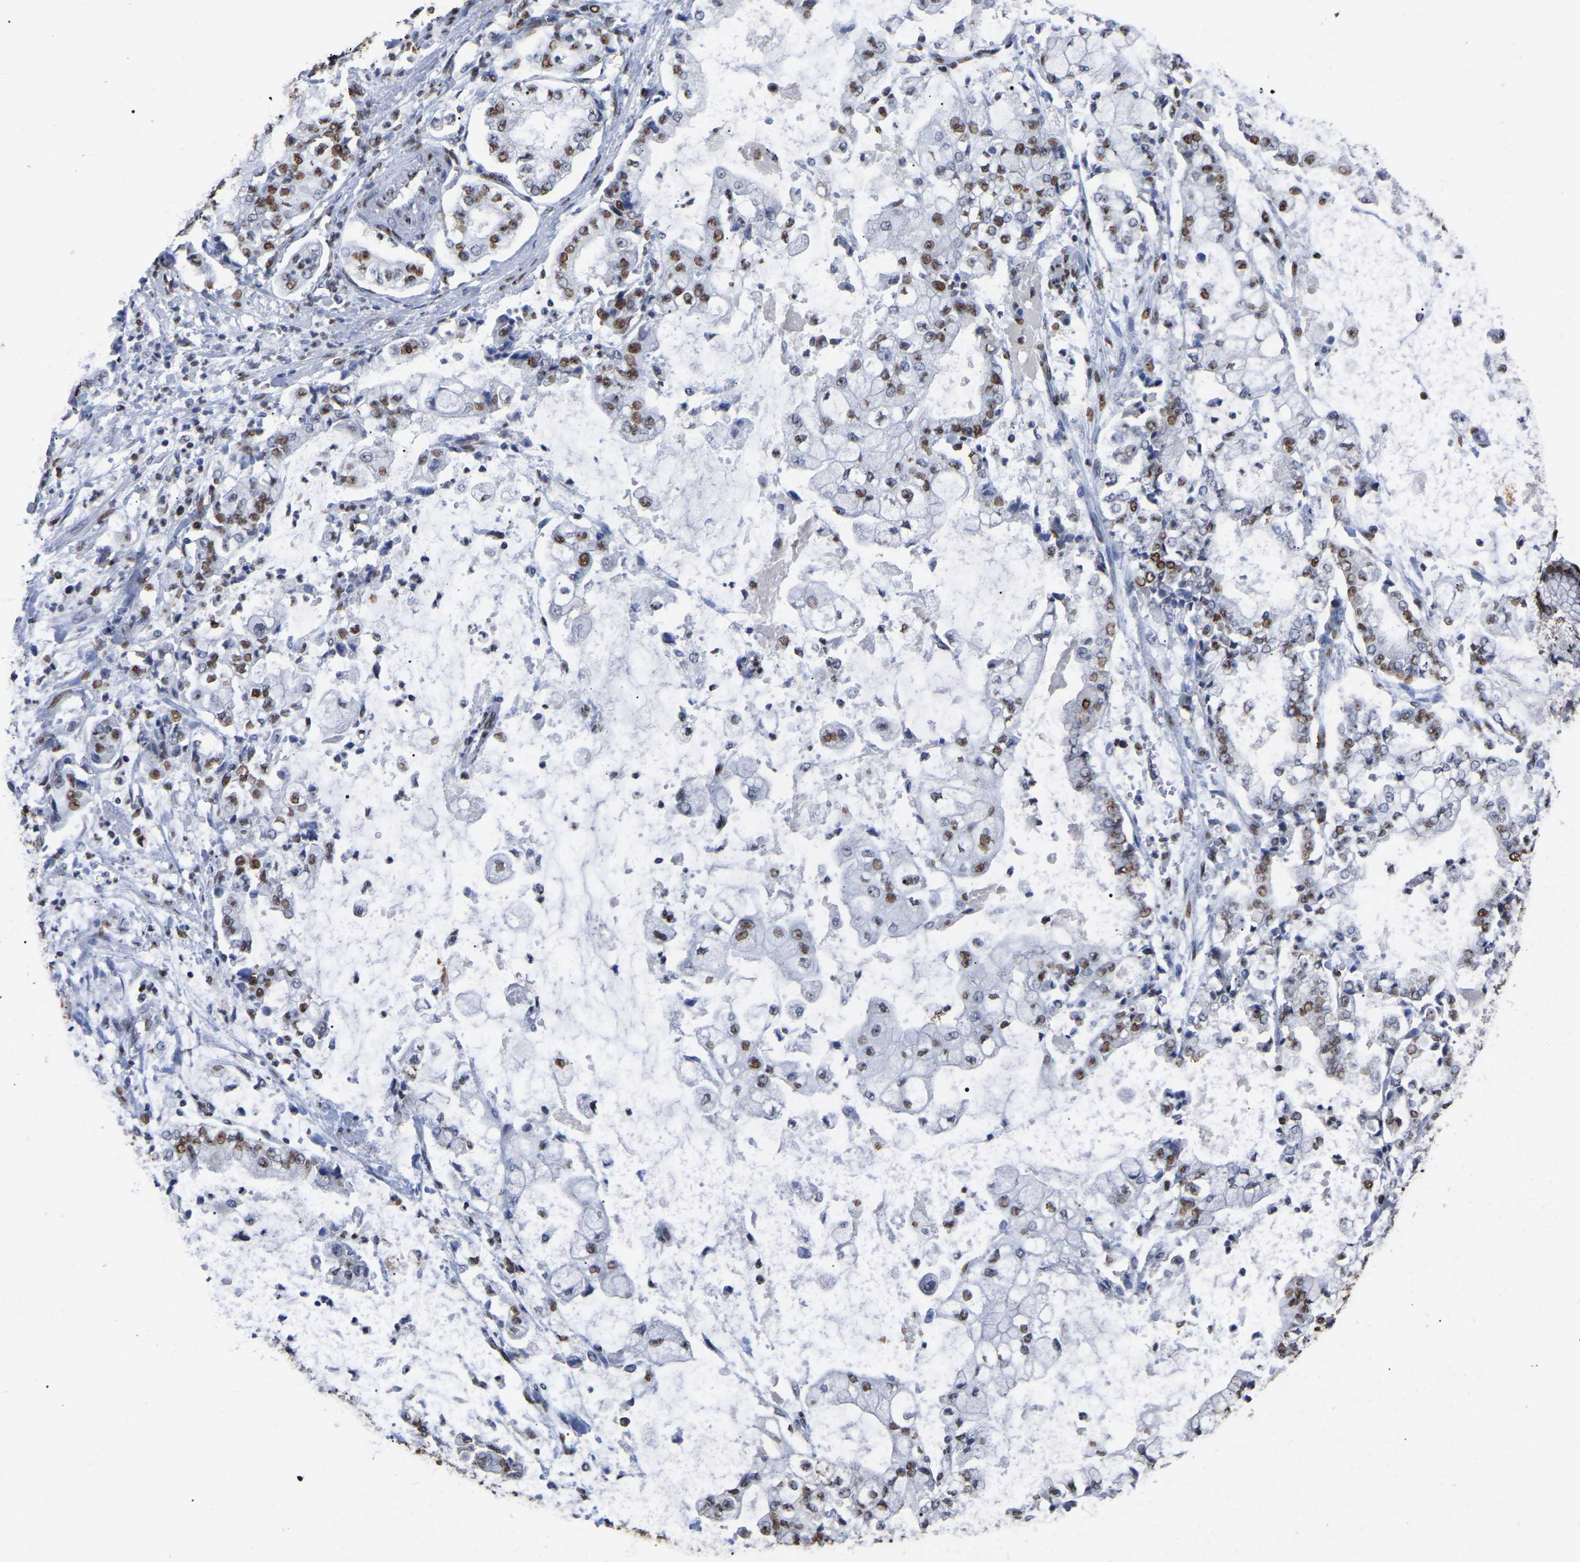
{"staining": {"intensity": "moderate", "quantity": "25%-75%", "location": "nuclear"}, "tissue": "stomach cancer", "cell_type": "Tumor cells", "image_type": "cancer", "snomed": [{"axis": "morphology", "description": "Adenocarcinoma, NOS"}, {"axis": "topography", "description": "Stomach"}], "caption": "Stomach cancer (adenocarcinoma) tissue demonstrates moderate nuclear expression in approximately 25%-75% of tumor cells", "gene": "RBL2", "patient": {"sex": "male", "age": 76}}